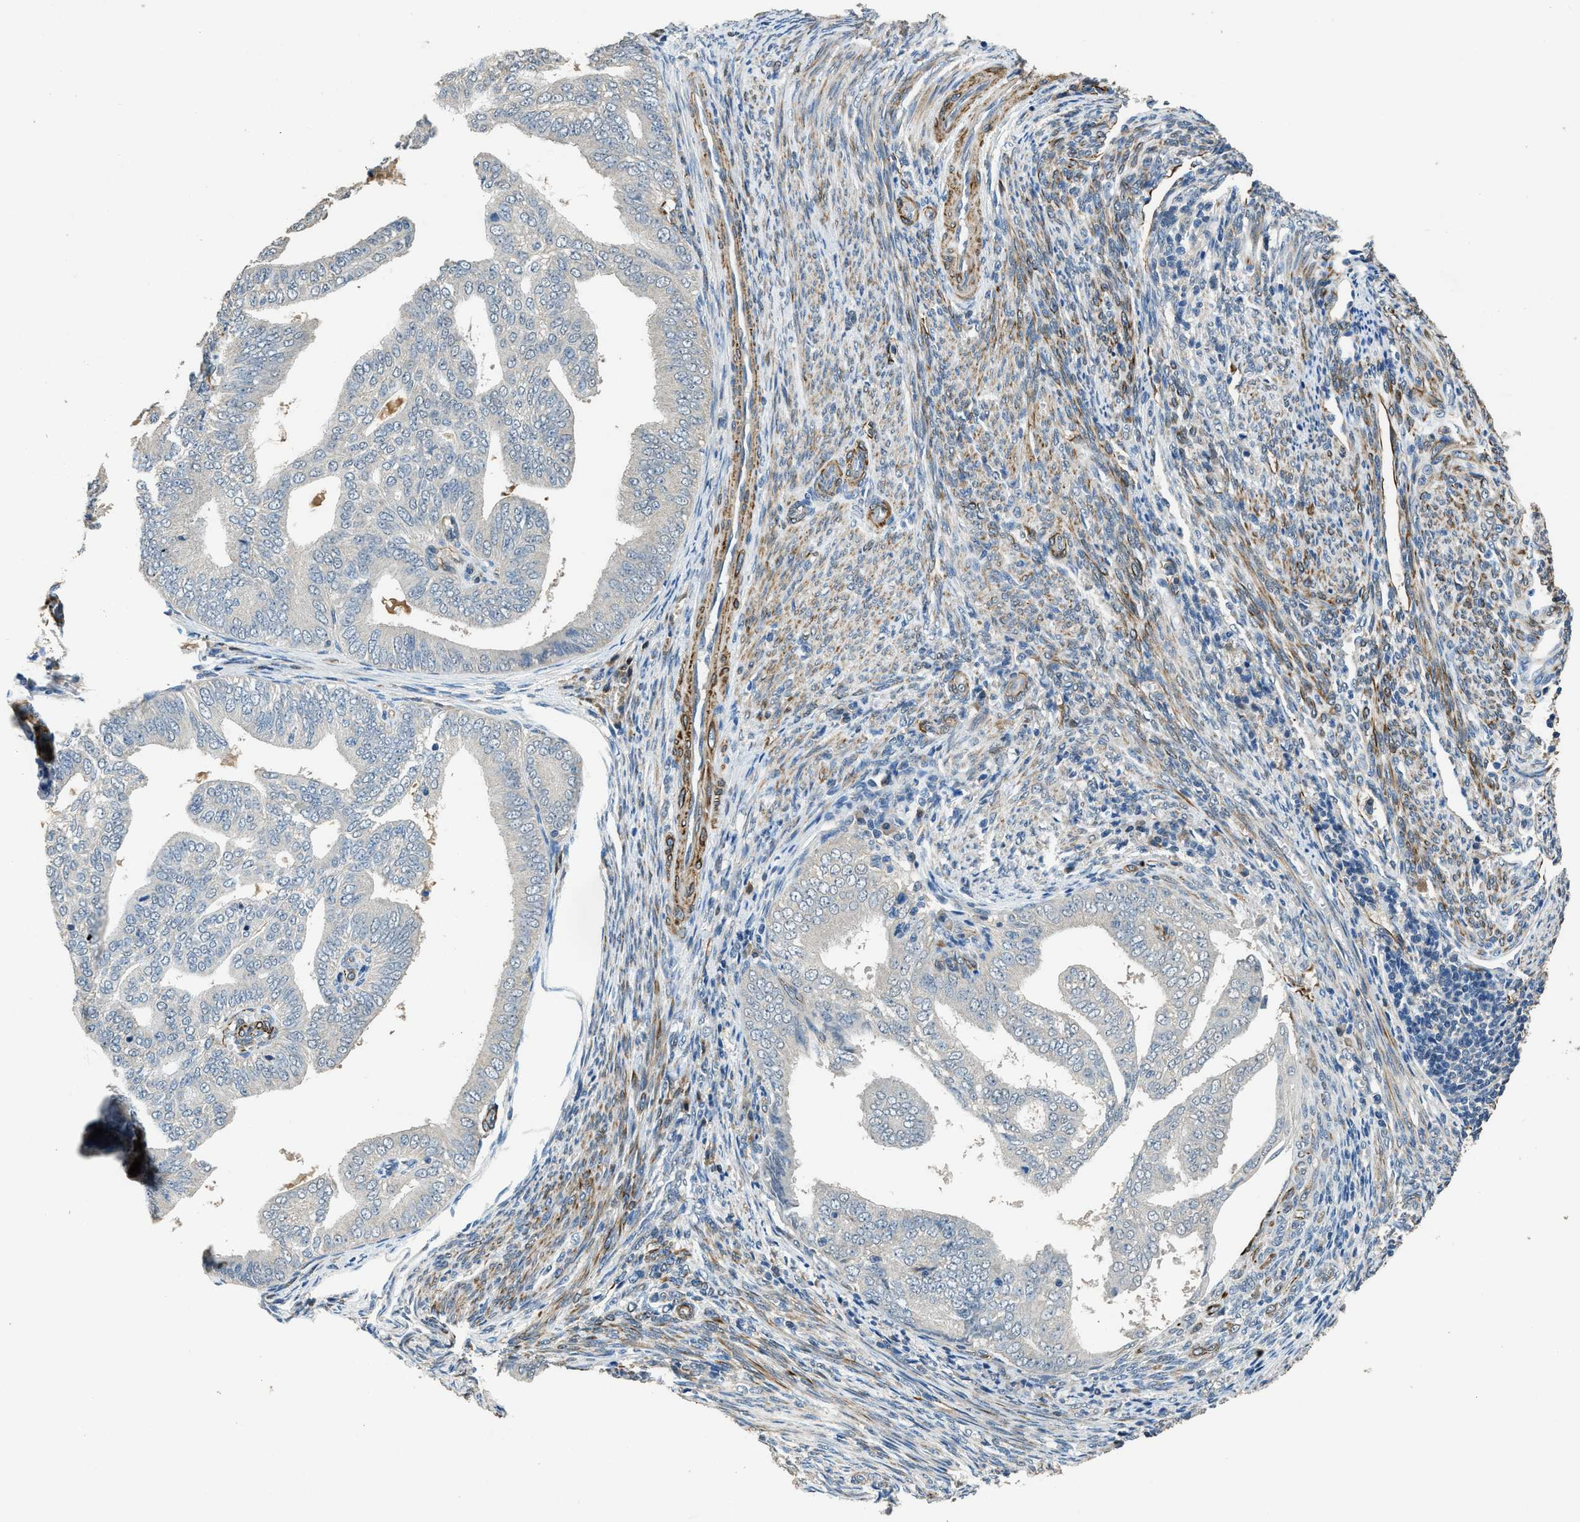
{"staining": {"intensity": "negative", "quantity": "none", "location": "none"}, "tissue": "endometrial cancer", "cell_type": "Tumor cells", "image_type": "cancer", "snomed": [{"axis": "morphology", "description": "Adenocarcinoma, NOS"}, {"axis": "topography", "description": "Endometrium"}], "caption": "IHC of human endometrial cancer (adenocarcinoma) demonstrates no staining in tumor cells. (Immunohistochemistry, brightfield microscopy, high magnification).", "gene": "SYNM", "patient": {"sex": "female", "age": 58}}